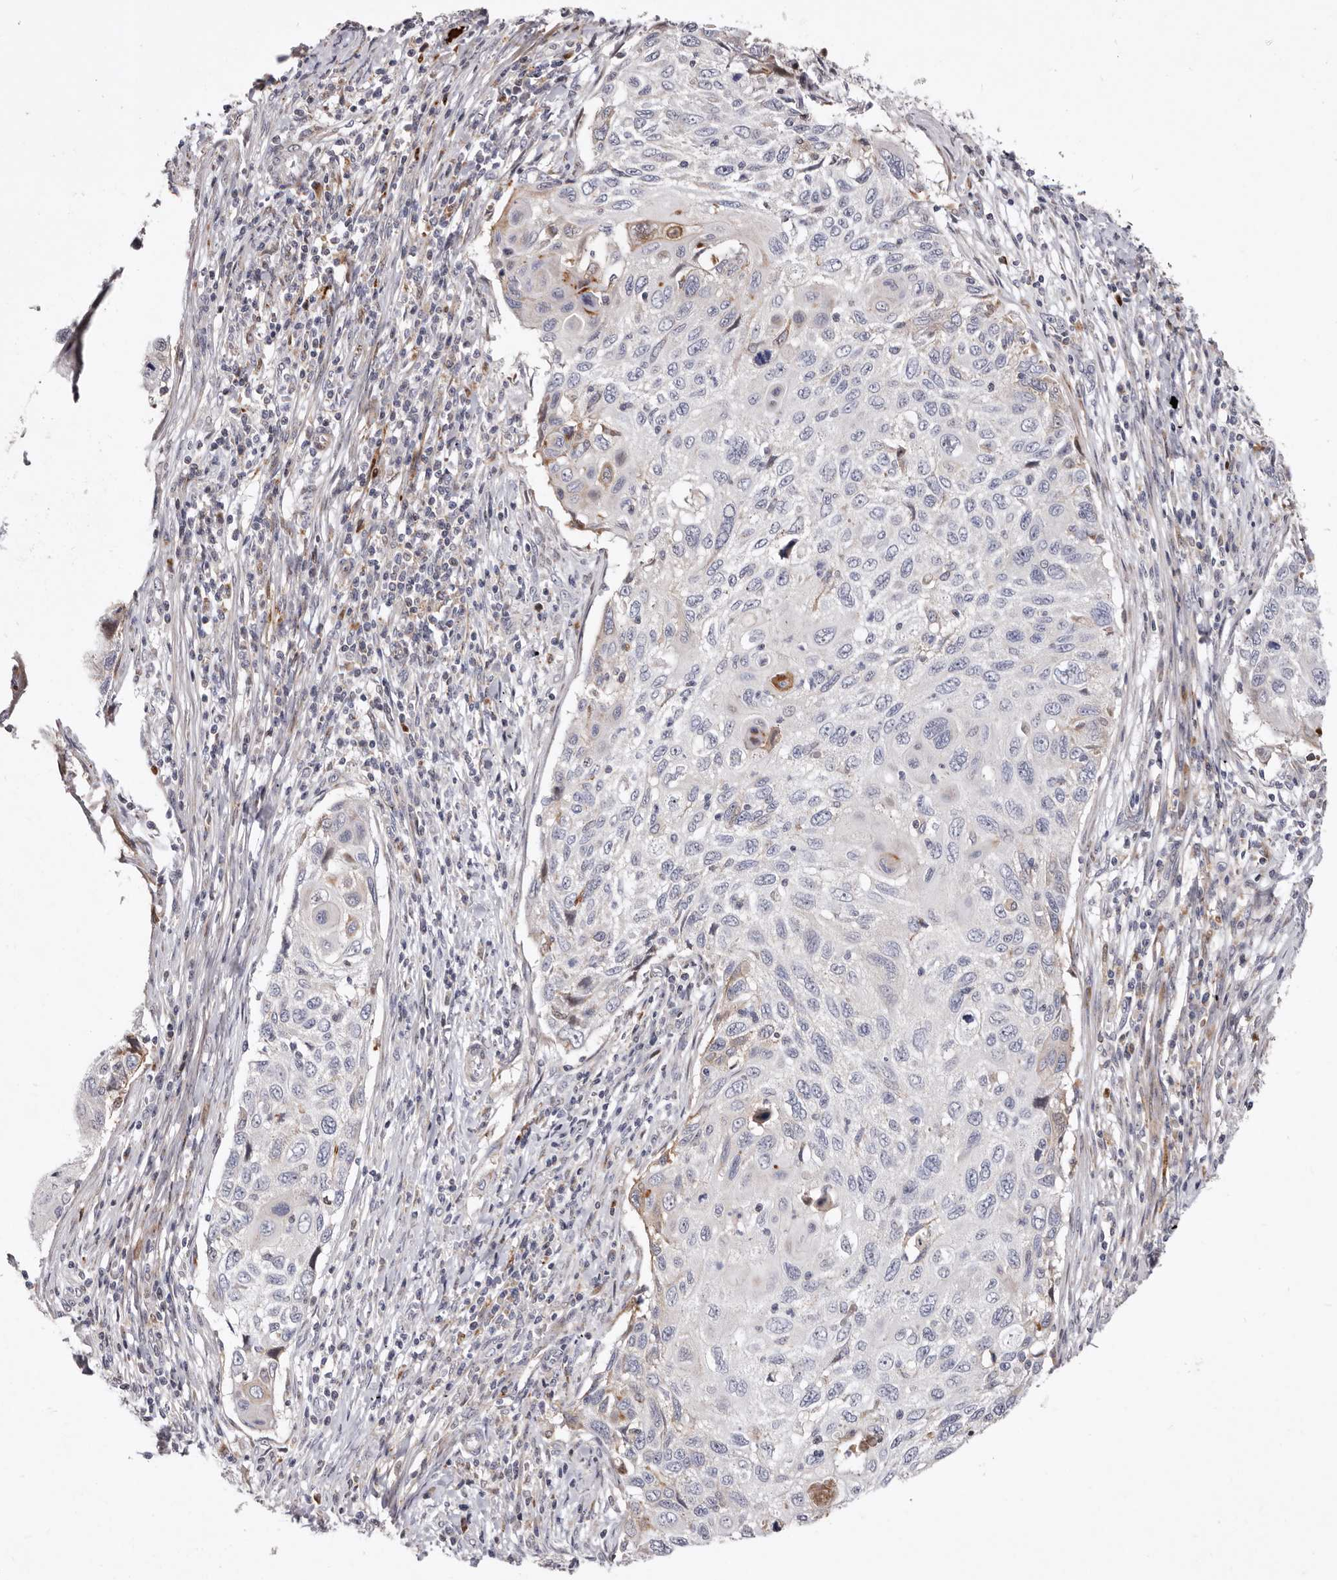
{"staining": {"intensity": "negative", "quantity": "none", "location": "none"}, "tissue": "cervical cancer", "cell_type": "Tumor cells", "image_type": "cancer", "snomed": [{"axis": "morphology", "description": "Squamous cell carcinoma, NOS"}, {"axis": "topography", "description": "Cervix"}], "caption": "Immunohistochemical staining of squamous cell carcinoma (cervical) shows no significant positivity in tumor cells. (Brightfield microscopy of DAB IHC at high magnification).", "gene": "NUBPL", "patient": {"sex": "female", "age": 70}}